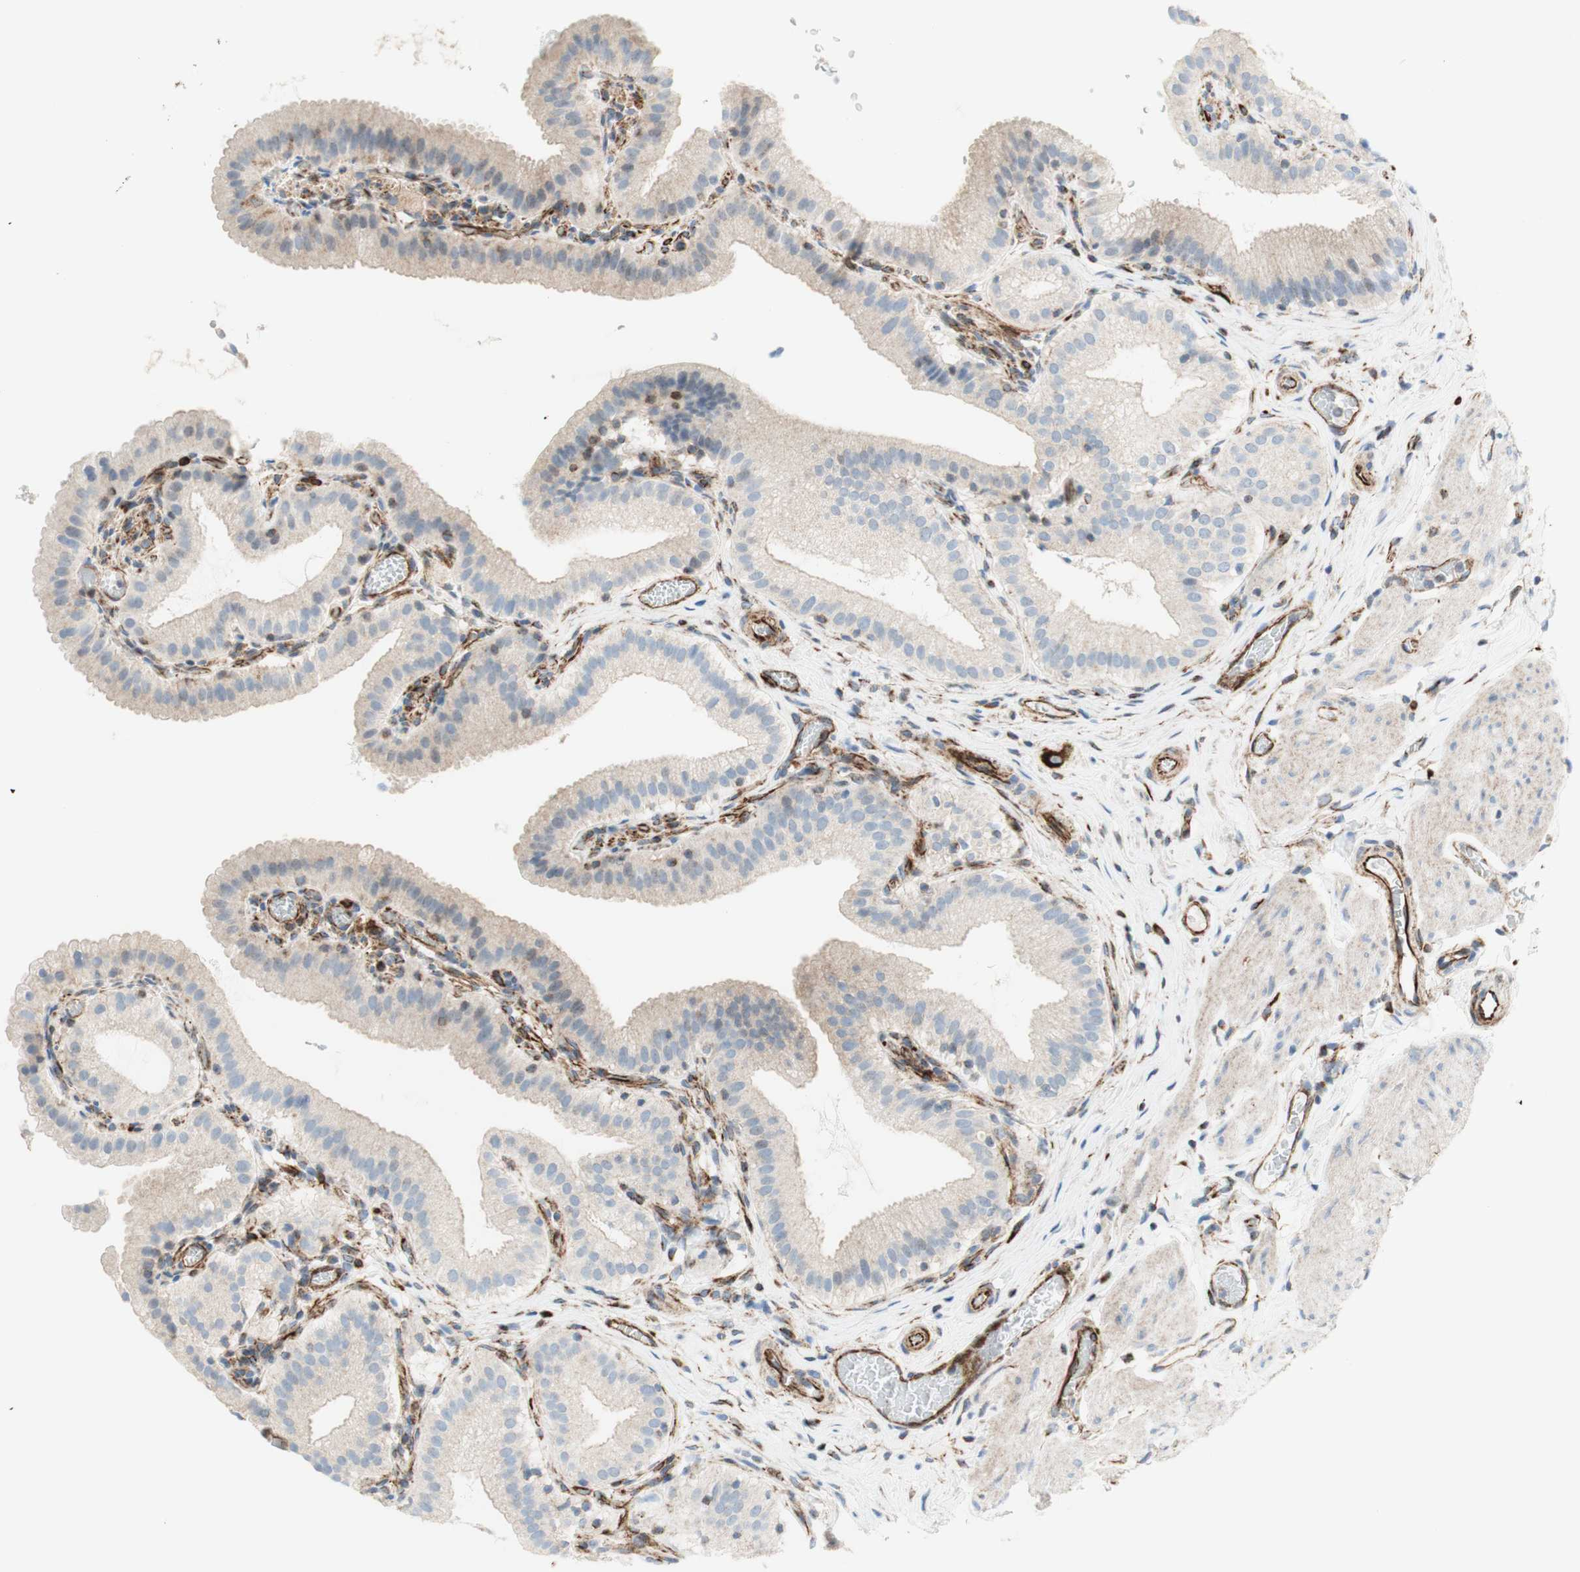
{"staining": {"intensity": "negative", "quantity": "none", "location": "none"}, "tissue": "gallbladder", "cell_type": "Glandular cells", "image_type": "normal", "snomed": [{"axis": "morphology", "description": "Normal tissue, NOS"}, {"axis": "topography", "description": "Gallbladder"}], "caption": "Glandular cells show no significant protein positivity in normal gallbladder.", "gene": "POU2AF1", "patient": {"sex": "male", "age": 54}}